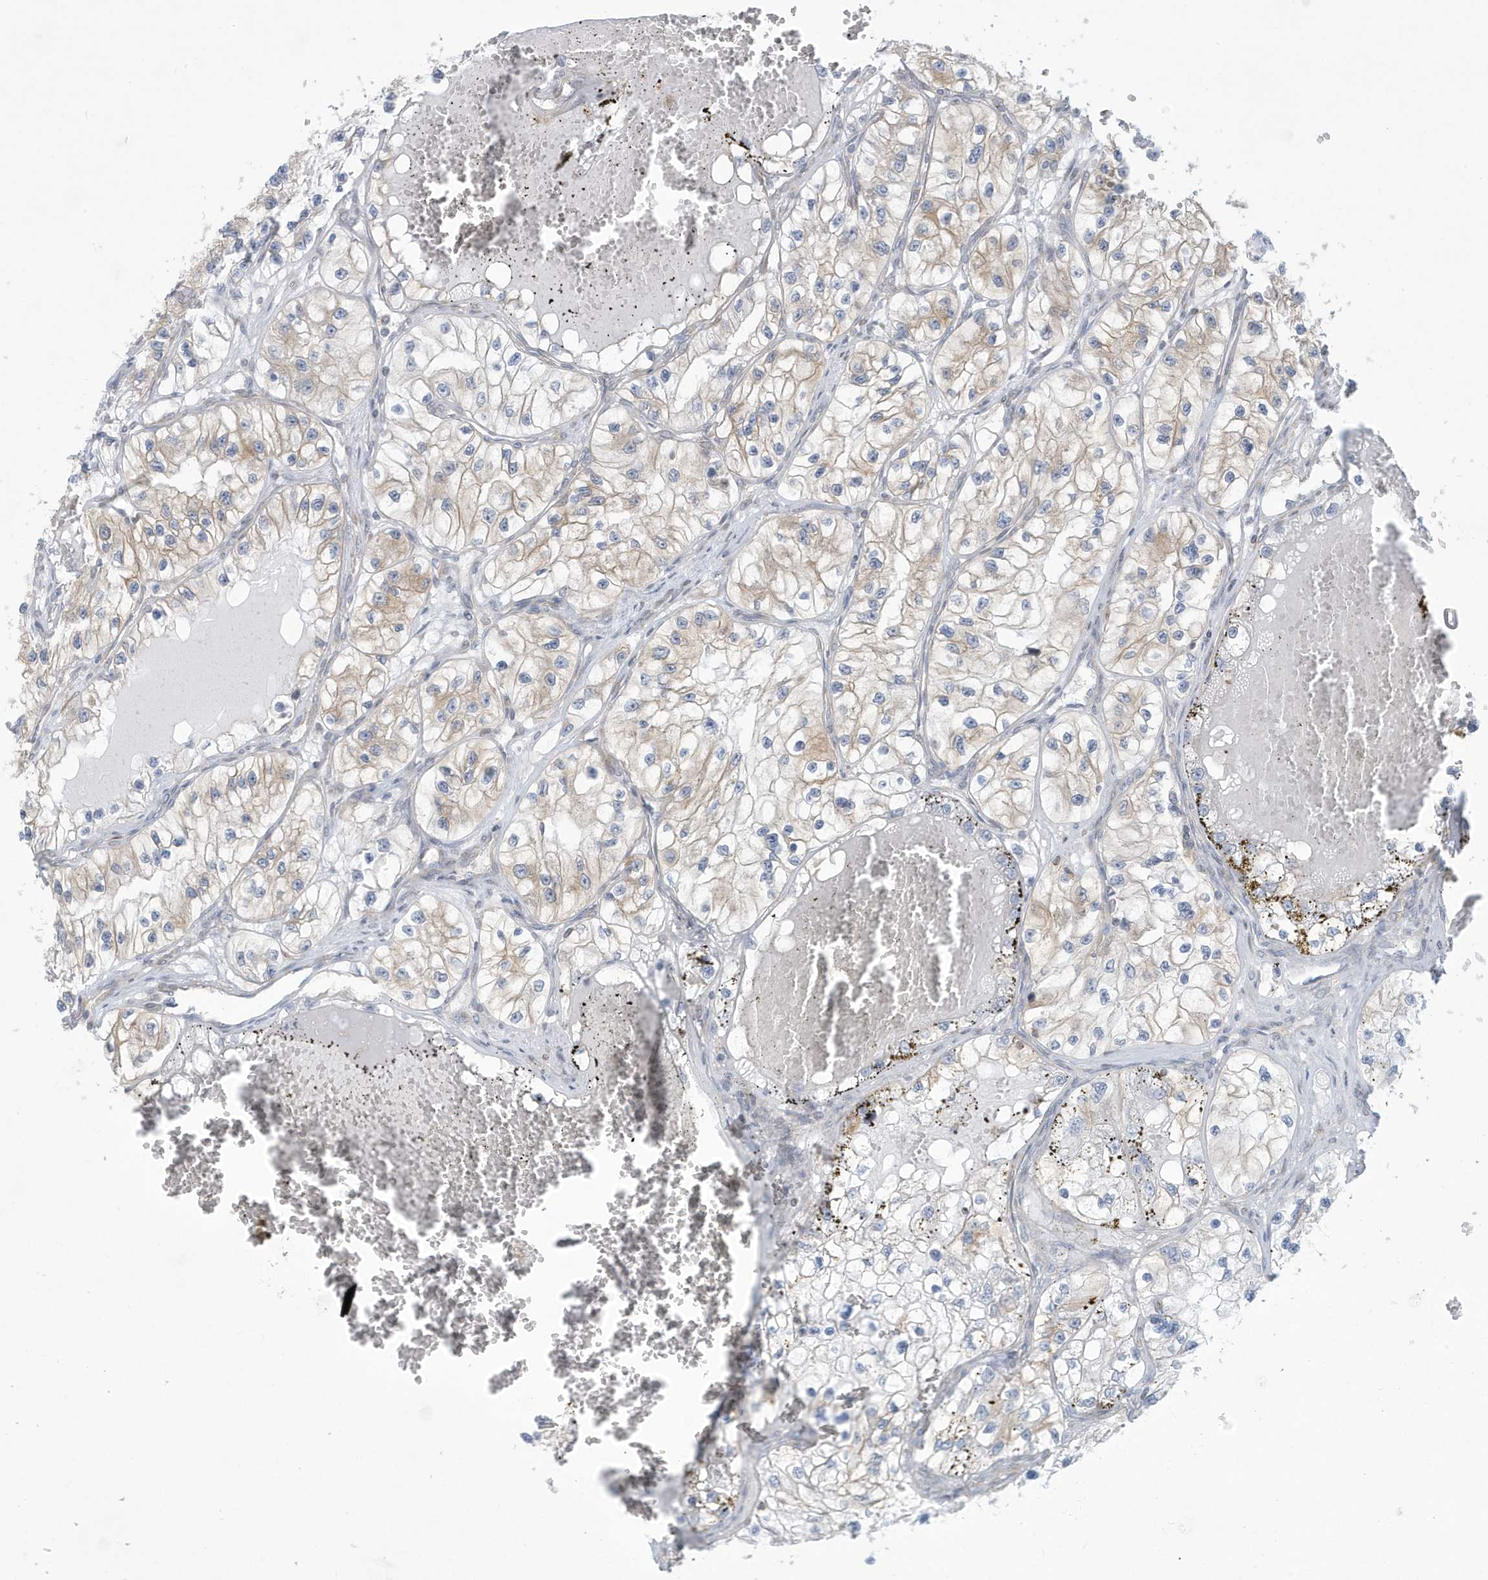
{"staining": {"intensity": "weak", "quantity": "<25%", "location": "cytoplasmic/membranous"}, "tissue": "renal cancer", "cell_type": "Tumor cells", "image_type": "cancer", "snomed": [{"axis": "morphology", "description": "Adenocarcinoma, NOS"}, {"axis": "topography", "description": "Kidney"}], "caption": "DAB (3,3'-diaminobenzidine) immunohistochemical staining of human renal adenocarcinoma shows no significant positivity in tumor cells.", "gene": "SLAMF9", "patient": {"sex": "female", "age": 57}}